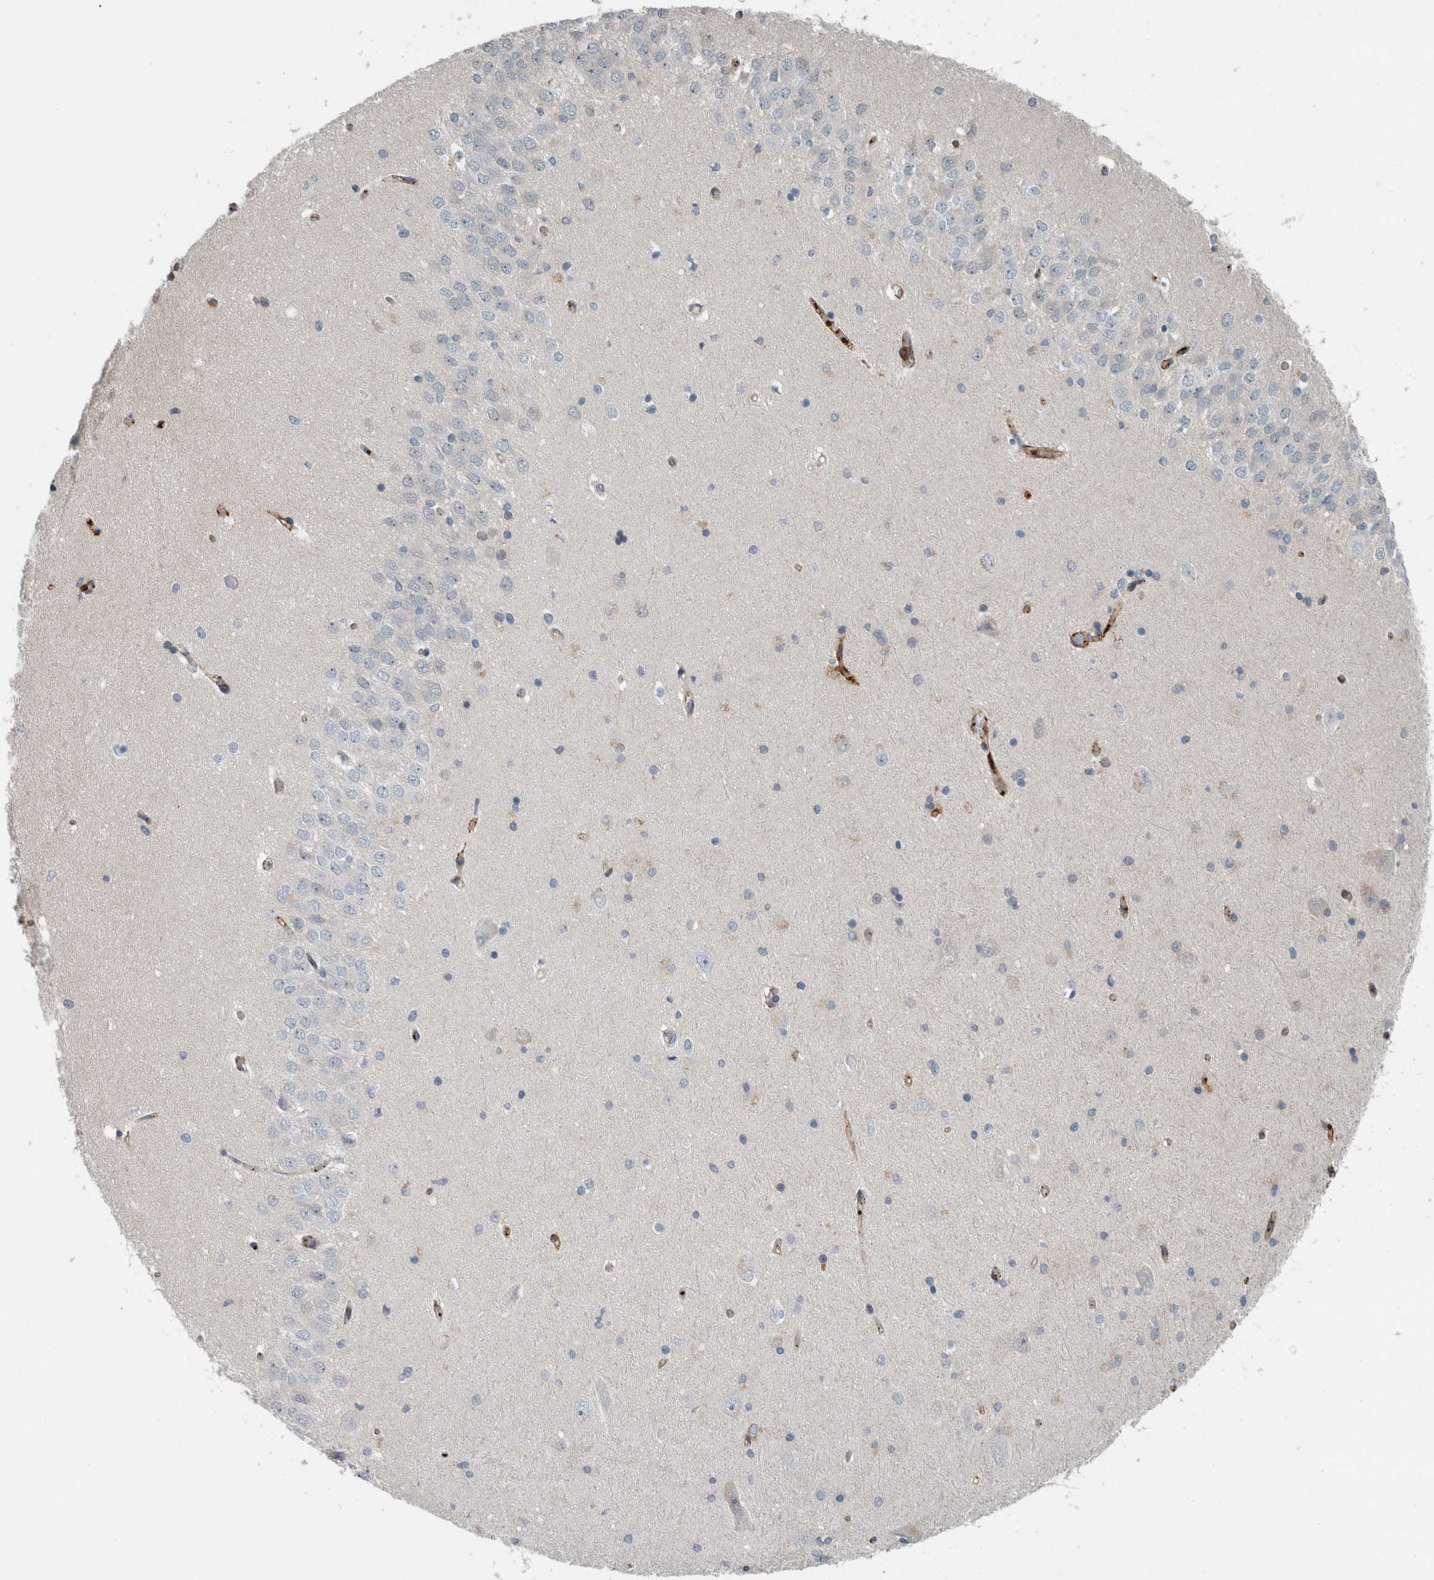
{"staining": {"intensity": "negative", "quantity": "none", "location": "none"}, "tissue": "hippocampus", "cell_type": "Glial cells", "image_type": "normal", "snomed": [{"axis": "morphology", "description": "Normal tissue, NOS"}, {"axis": "topography", "description": "Hippocampus"}], "caption": "Immunohistochemistry histopathology image of normal human hippocampus stained for a protein (brown), which exhibits no positivity in glial cells. The staining was performed using DAB (3,3'-diaminobenzidine) to visualize the protein expression in brown, while the nuclei were stained in blue with hematoxylin (Magnification: 20x).", "gene": "FN1", "patient": {"sex": "male", "age": 45}}